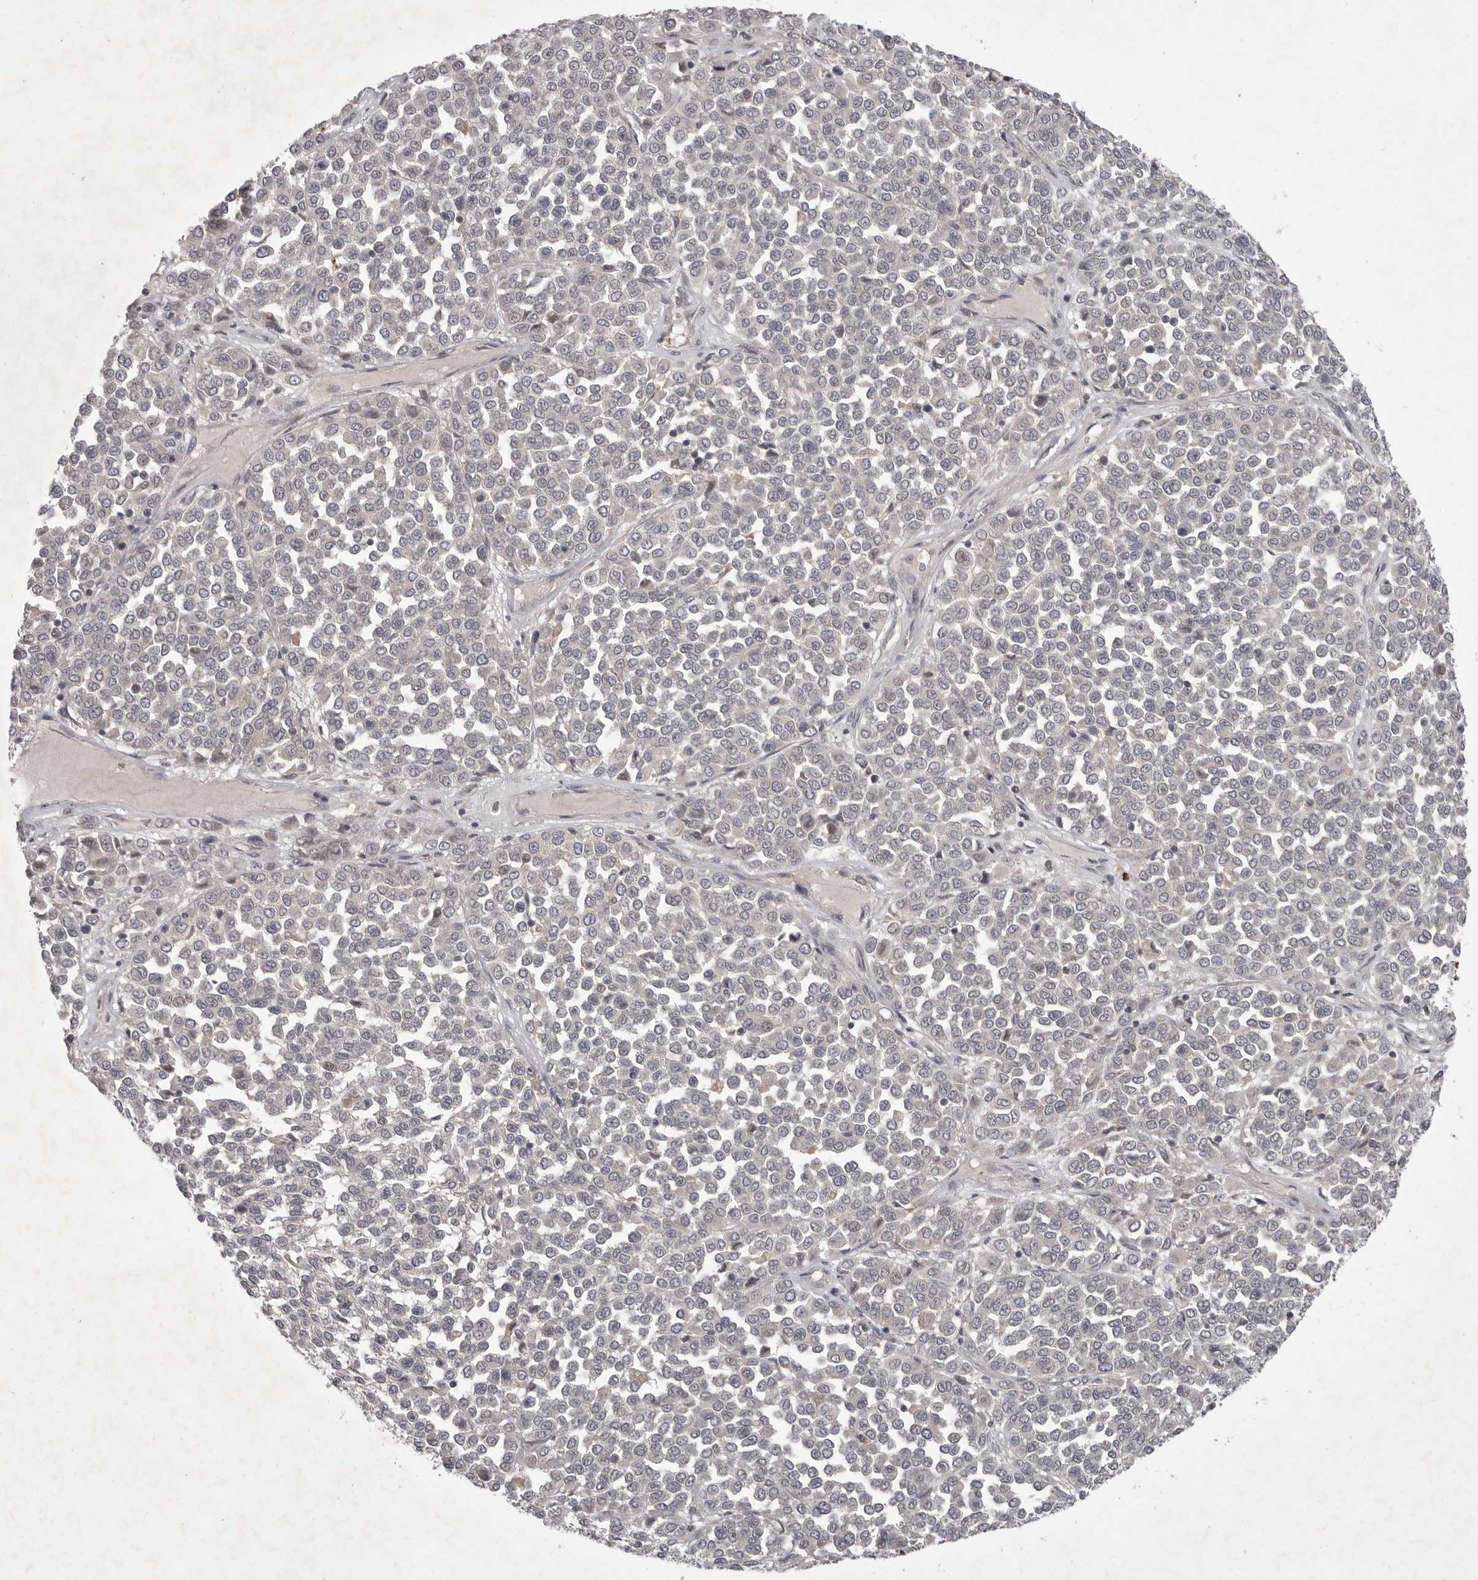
{"staining": {"intensity": "negative", "quantity": "none", "location": "none"}, "tissue": "melanoma", "cell_type": "Tumor cells", "image_type": "cancer", "snomed": [{"axis": "morphology", "description": "Malignant melanoma, Metastatic site"}, {"axis": "topography", "description": "Pancreas"}], "caption": "High power microscopy photomicrograph of an IHC histopathology image of melanoma, revealing no significant positivity in tumor cells.", "gene": "UBE3D", "patient": {"sex": "female", "age": 30}}